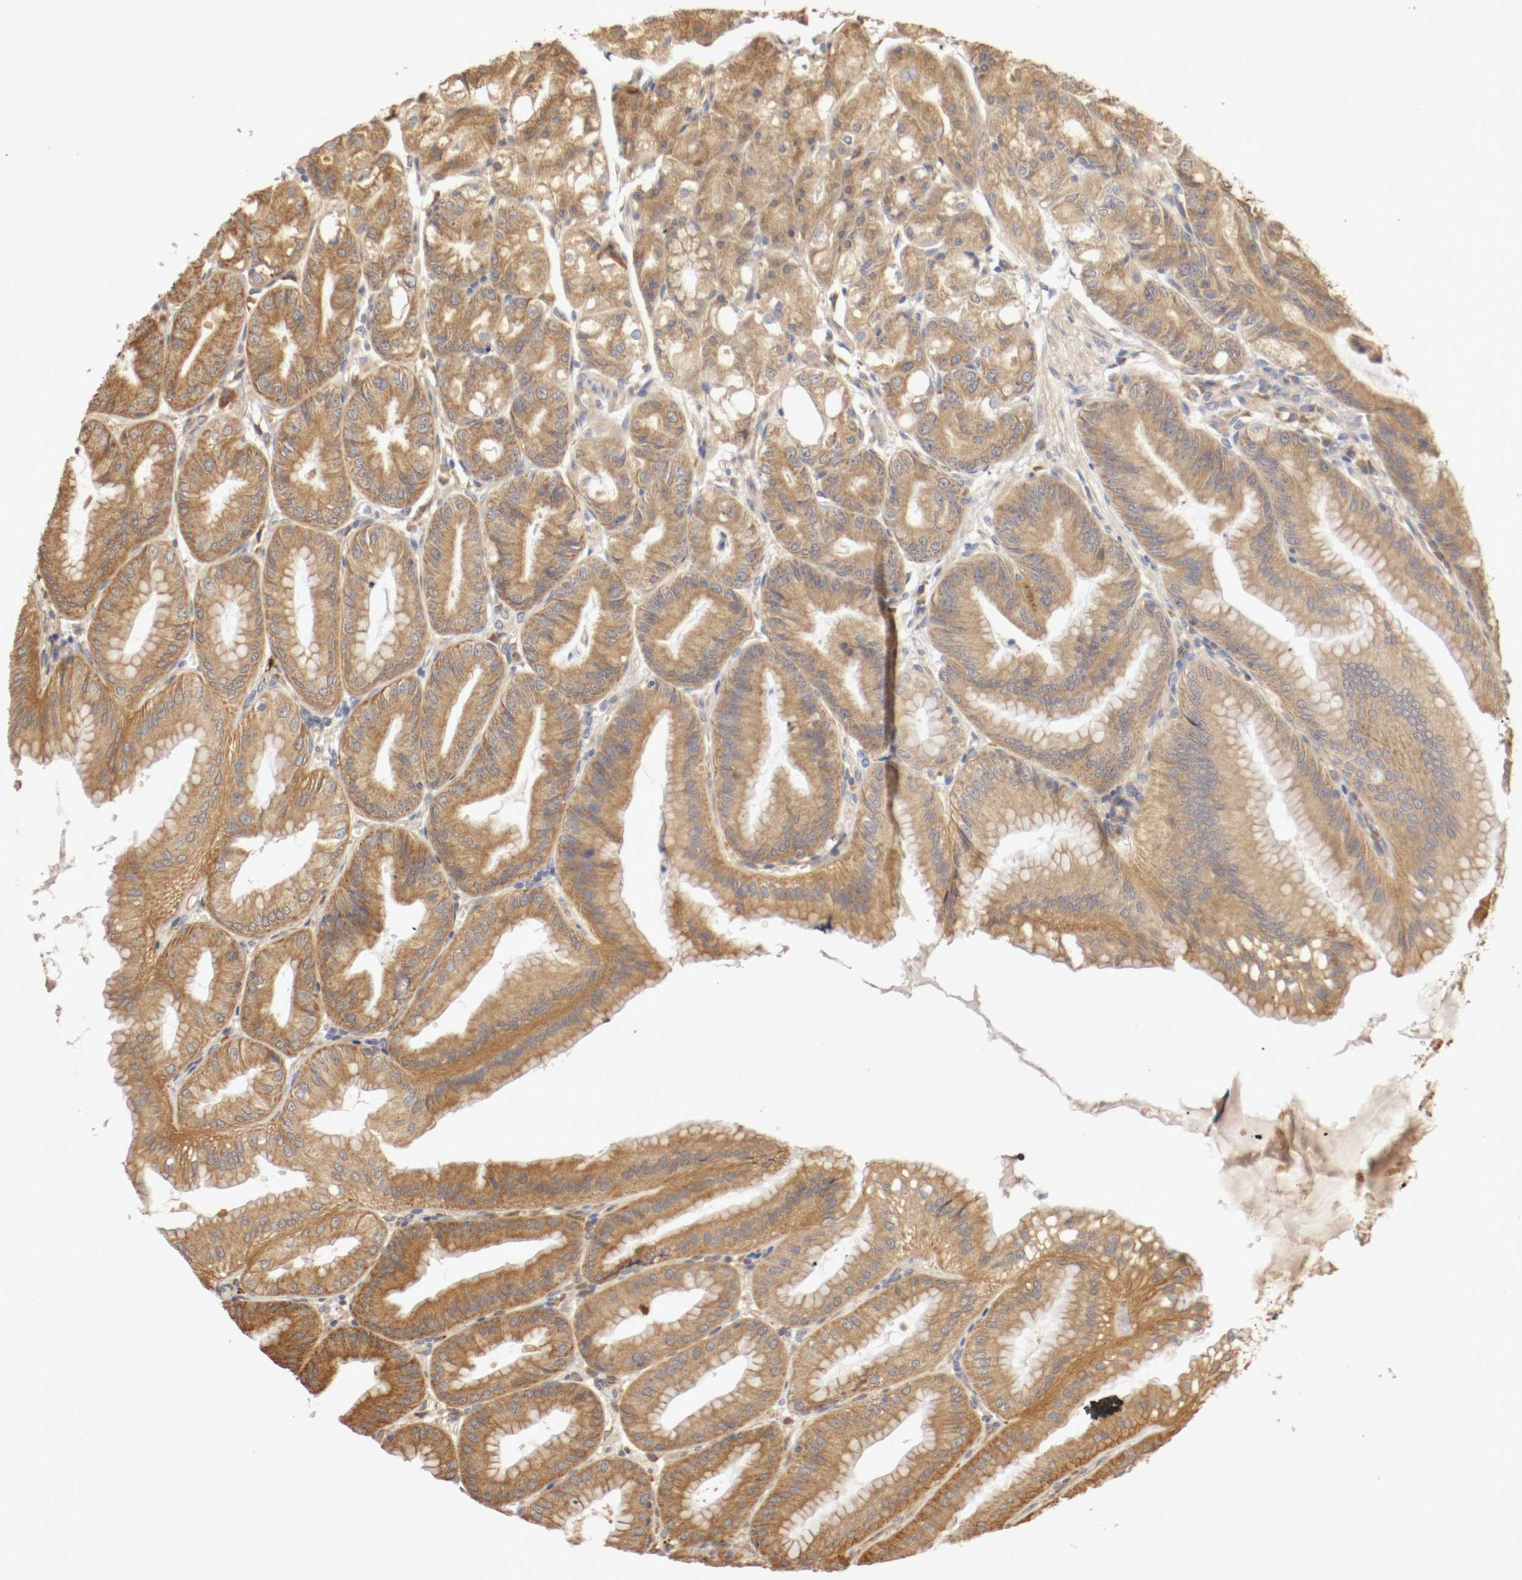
{"staining": {"intensity": "moderate", "quantity": ">75%", "location": "cytoplasmic/membranous"}, "tissue": "stomach", "cell_type": "Glandular cells", "image_type": "normal", "snomed": [{"axis": "morphology", "description": "Normal tissue, NOS"}, {"axis": "topography", "description": "Stomach, lower"}], "caption": "This photomicrograph shows normal stomach stained with immunohistochemistry to label a protein in brown. The cytoplasmic/membranous of glandular cells show moderate positivity for the protein. Nuclei are counter-stained blue.", "gene": "VEZT", "patient": {"sex": "male", "age": 71}}